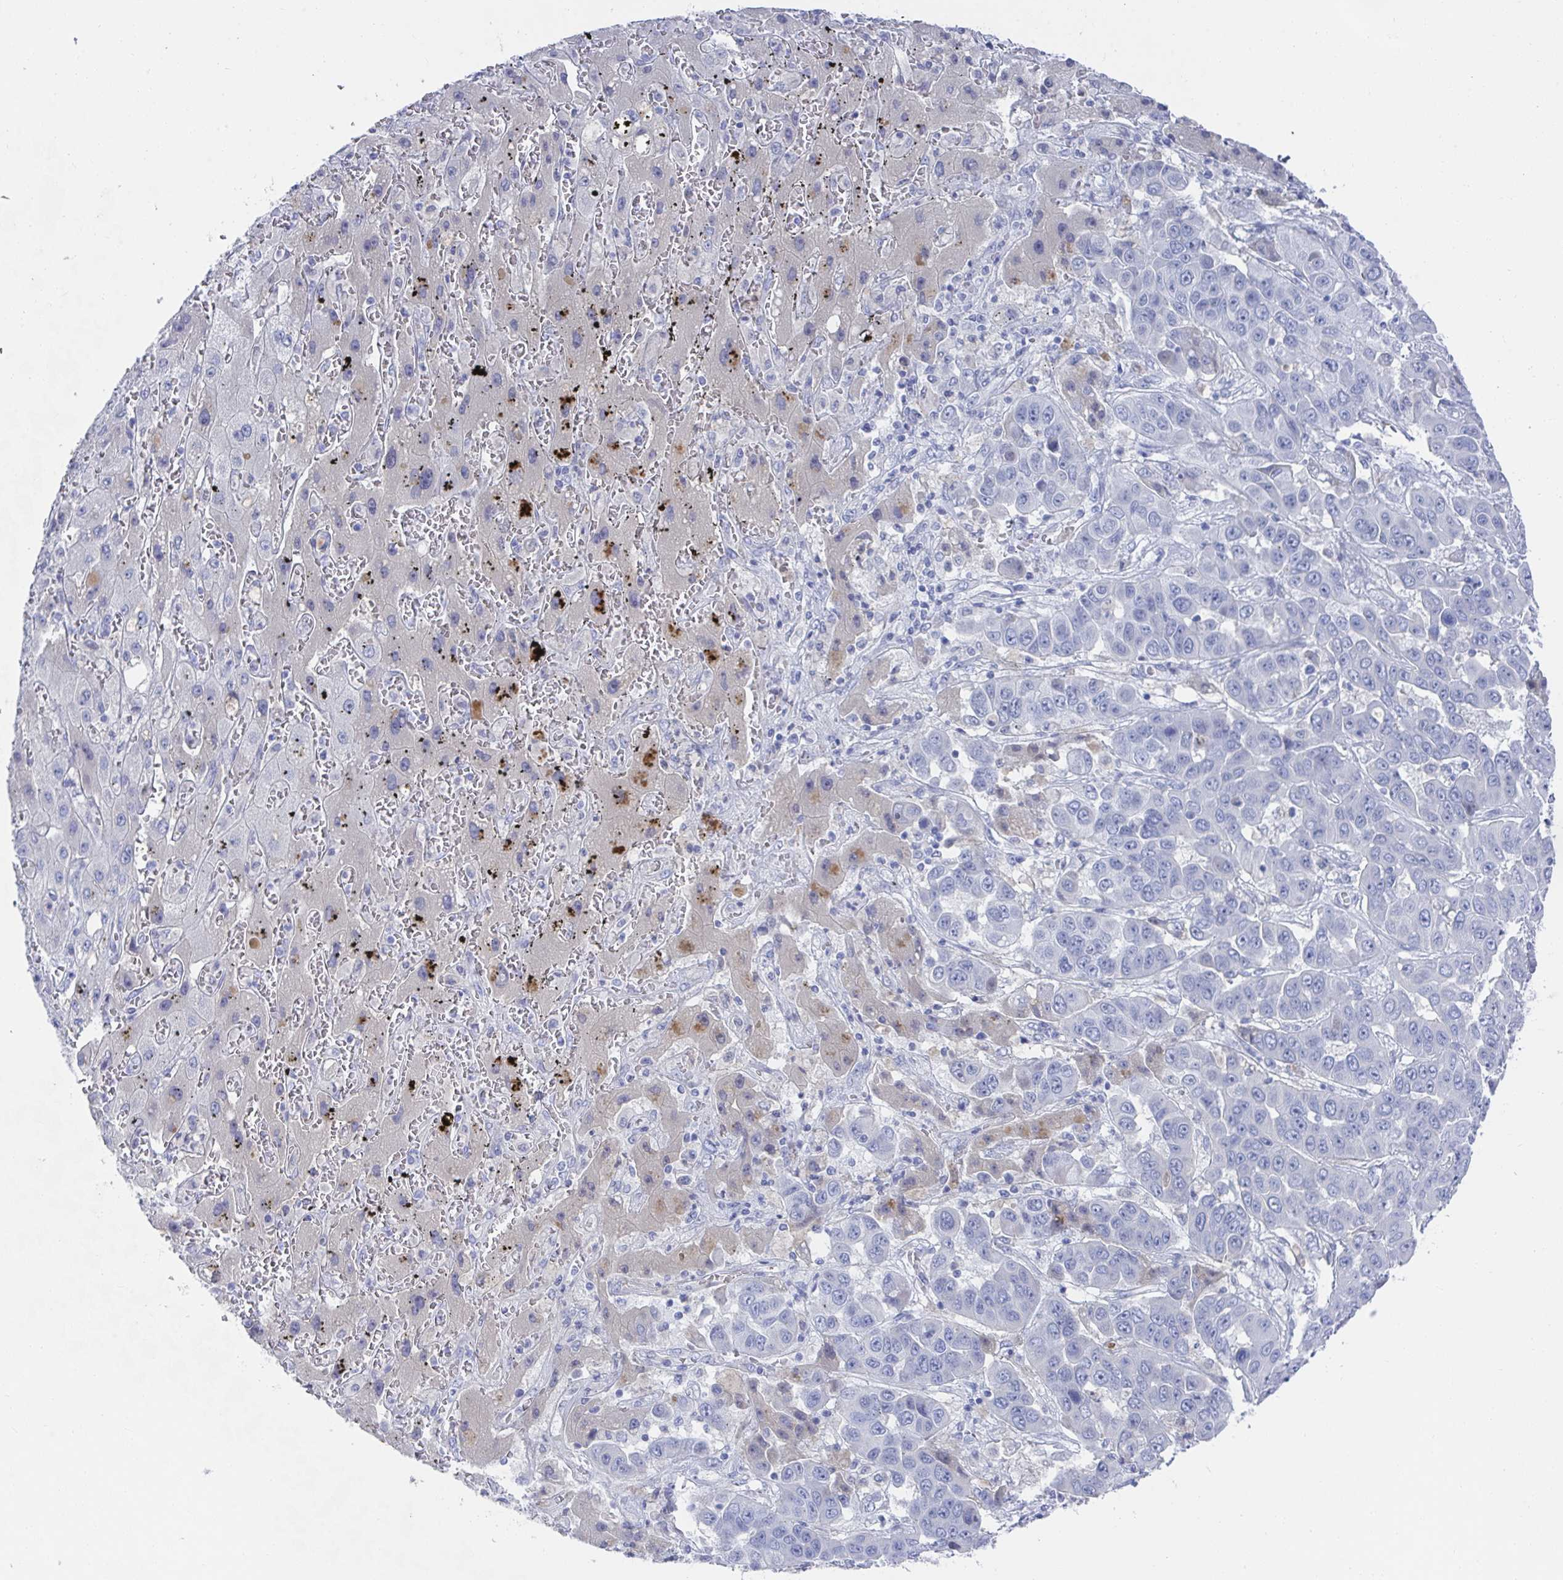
{"staining": {"intensity": "negative", "quantity": "none", "location": "none"}, "tissue": "liver cancer", "cell_type": "Tumor cells", "image_type": "cancer", "snomed": [{"axis": "morphology", "description": "Cholangiocarcinoma"}, {"axis": "topography", "description": "Liver"}], "caption": "DAB (3,3'-diaminobenzidine) immunohistochemical staining of human liver cancer reveals no significant staining in tumor cells. (Brightfield microscopy of DAB (3,3'-diaminobenzidine) immunohistochemistry (IHC) at high magnification).", "gene": "TNFAIP6", "patient": {"sex": "female", "age": 52}}